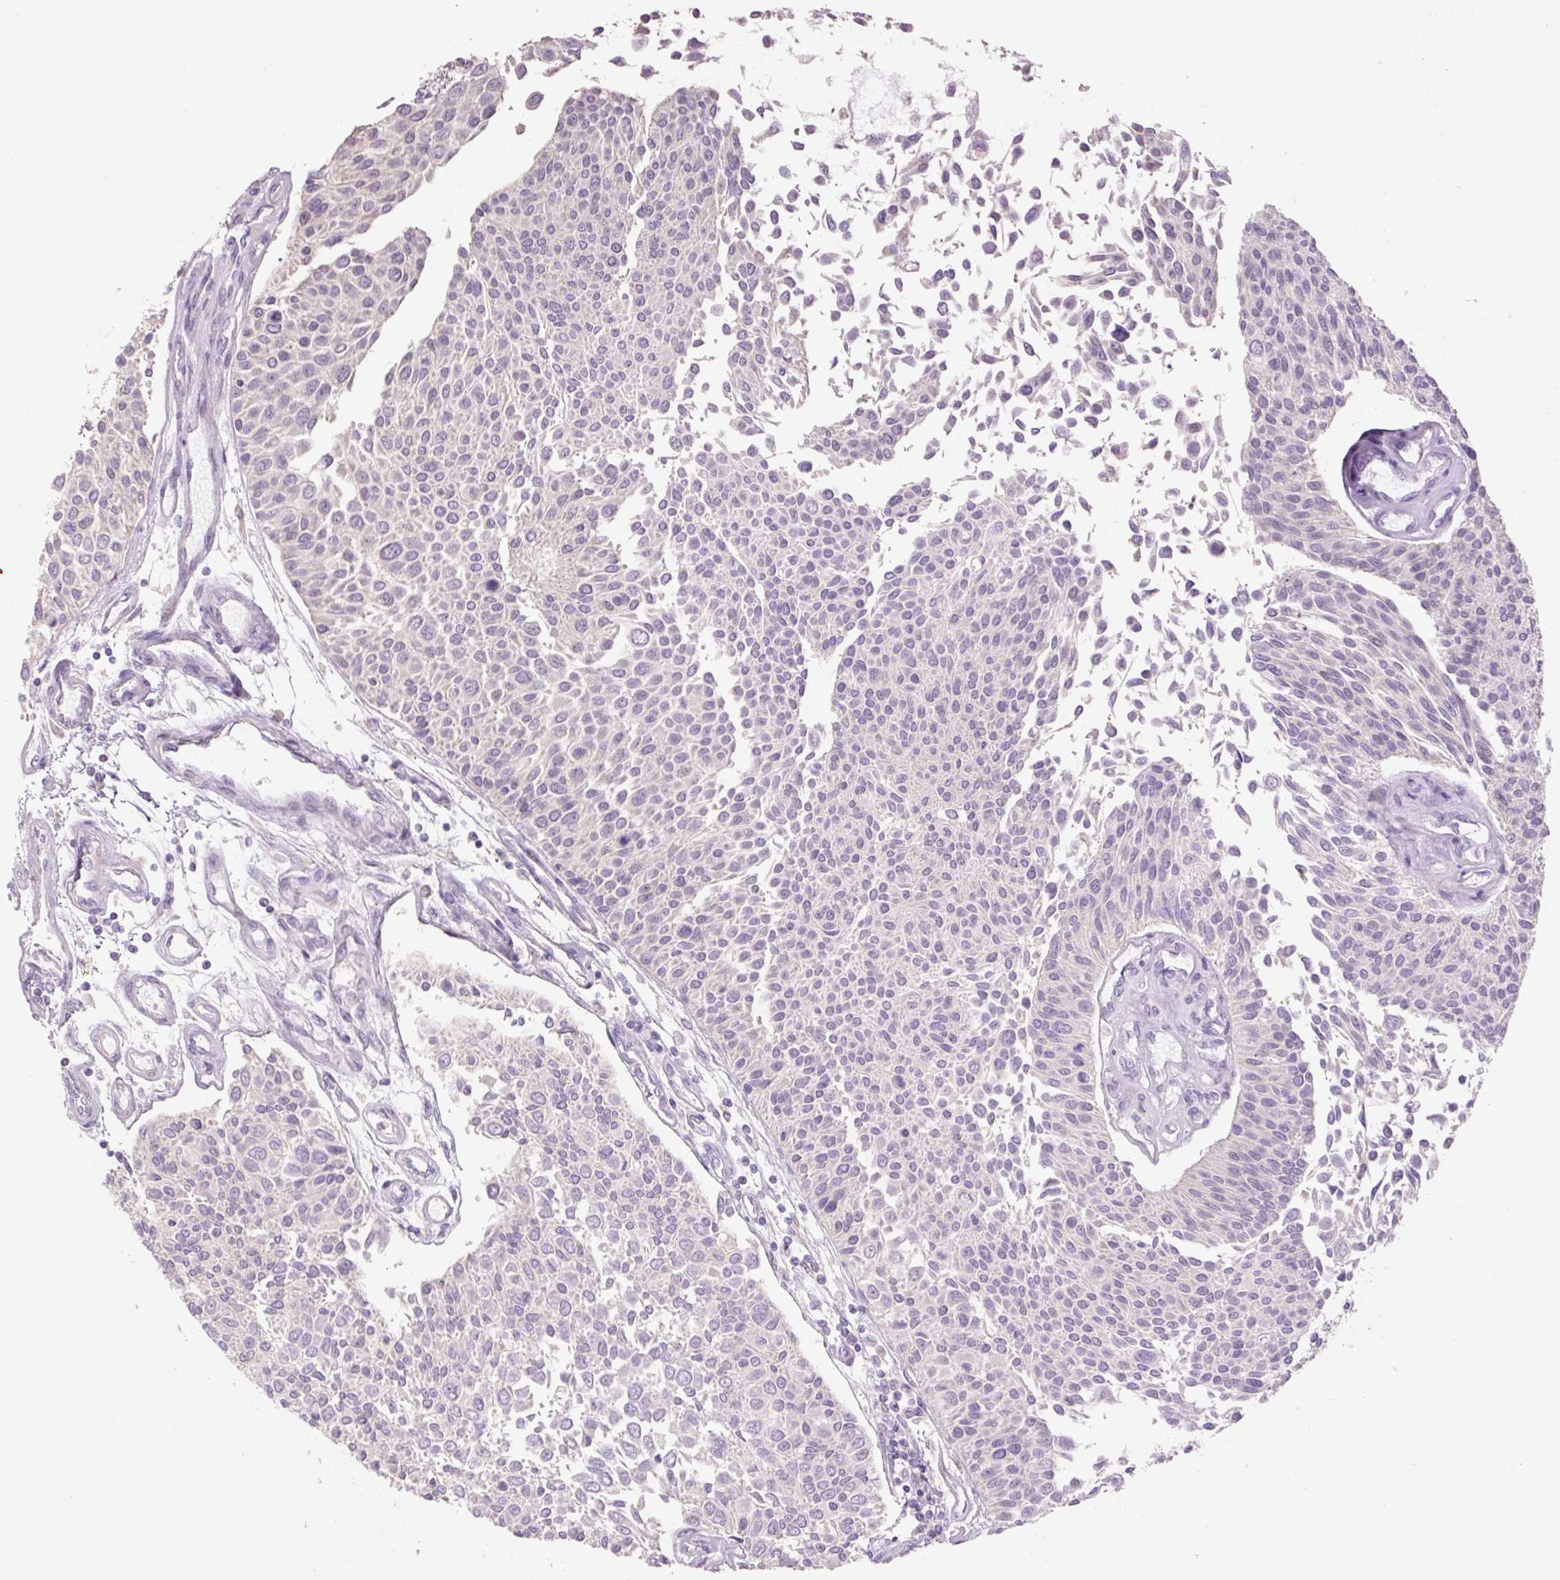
{"staining": {"intensity": "negative", "quantity": "none", "location": "none"}, "tissue": "urothelial cancer", "cell_type": "Tumor cells", "image_type": "cancer", "snomed": [{"axis": "morphology", "description": "Urothelial carcinoma, NOS"}, {"axis": "topography", "description": "Urinary bladder"}], "caption": "This is an immunohistochemistry histopathology image of urothelial cancer. There is no expression in tumor cells.", "gene": "HAX1", "patient": {"sex": "male", "age": 55}}